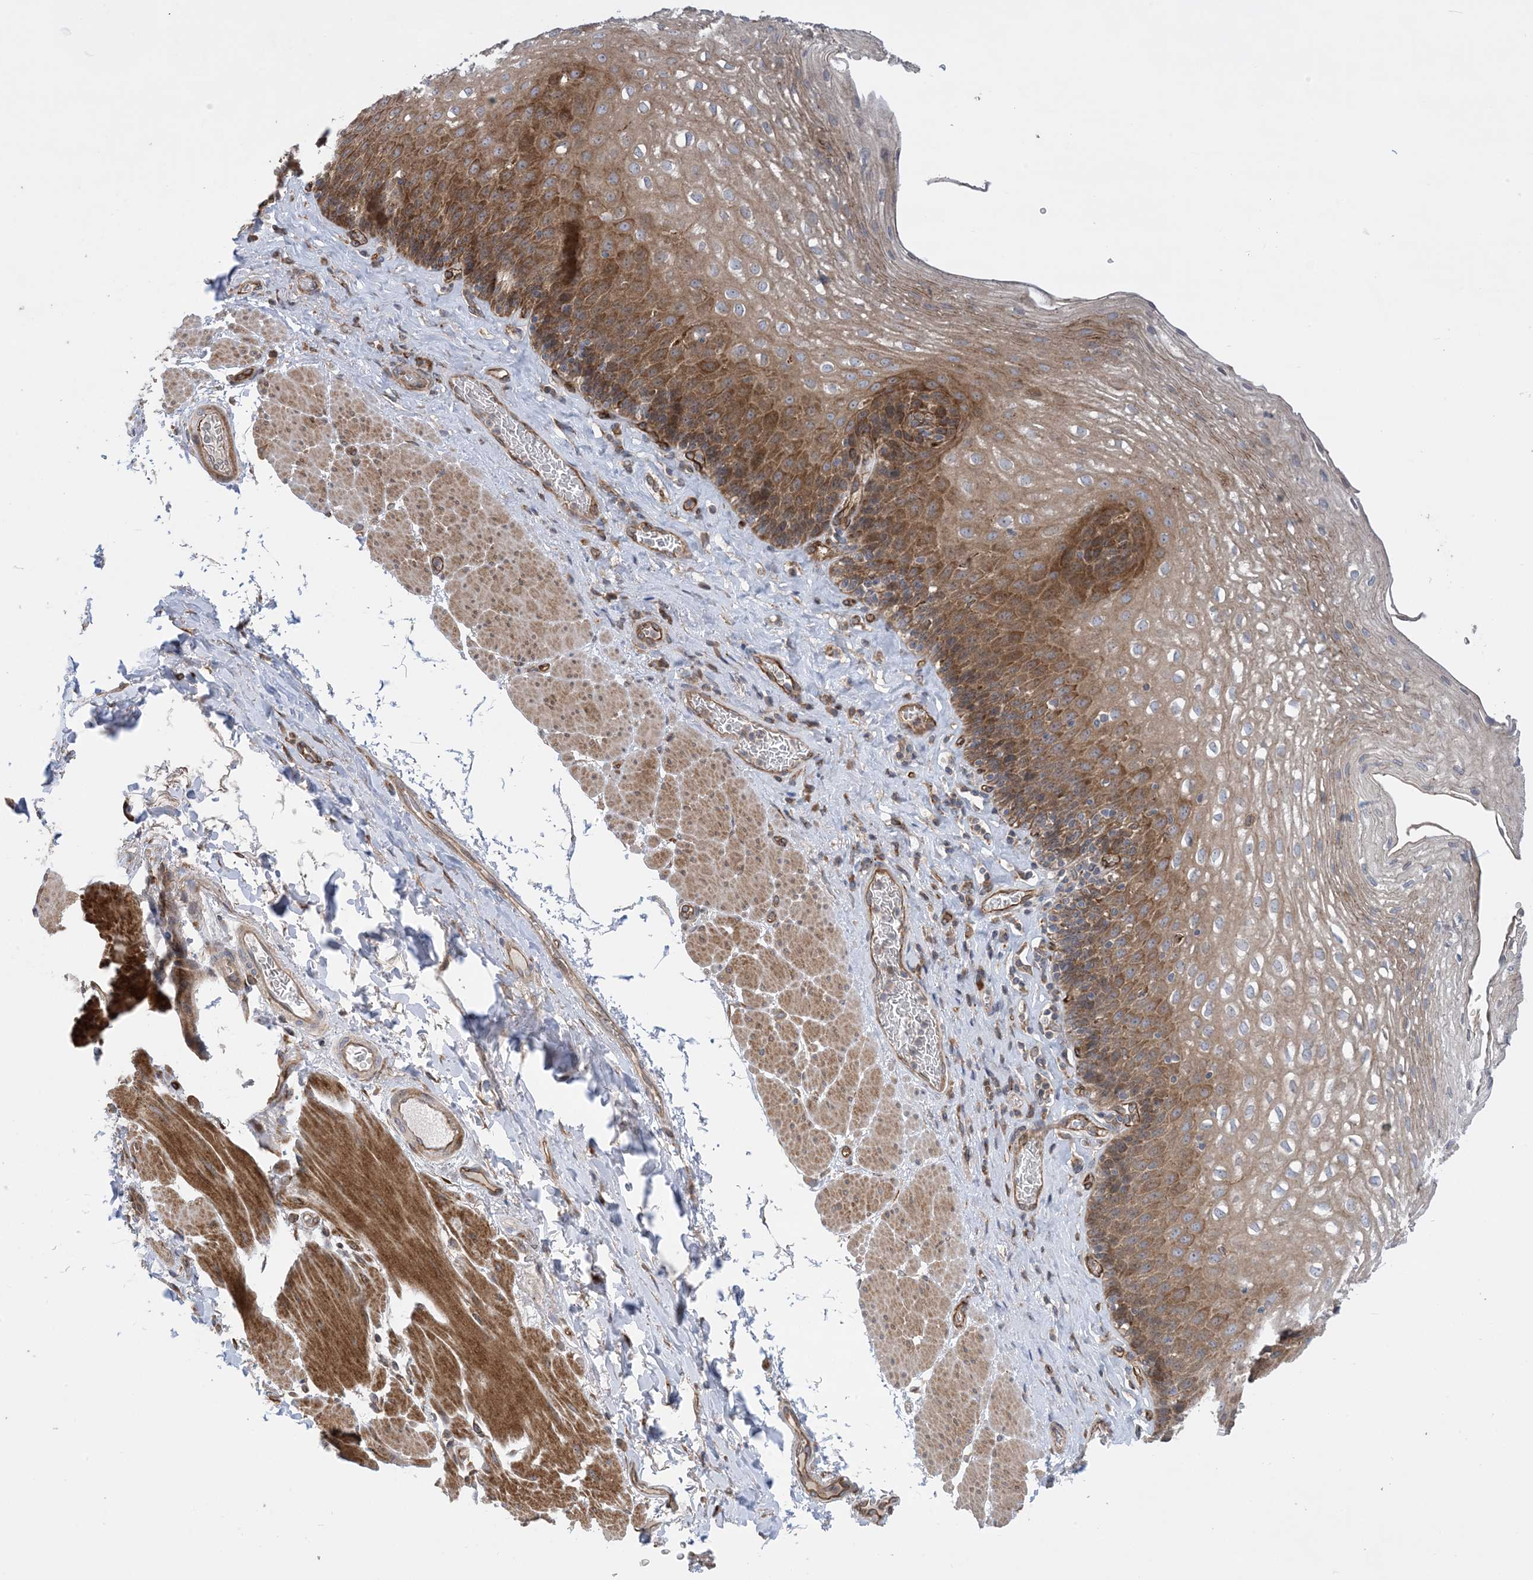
{"staining": {"intensity": "moderate", "quantity": "25%-75%", "location": "cytoplasmic/membranous"}, "tissue": "esophagus", "cell_type": "Squamous epithelial cells", "image_type": "normal", "snomed": [{"axis": "morphology", "description": "Normal tissue, NOS"}, {"axis": "topography", "description": "Esophagus"}], "caption": "DAB immunohistochemical staining of benign esophagus exhibits moderate cytoplasmic/membranous protein staining in about 25%-75% of squamous epithelial cells.", "gene": "CLEC16A", "patient": {"sex": "female", "age": 66}}